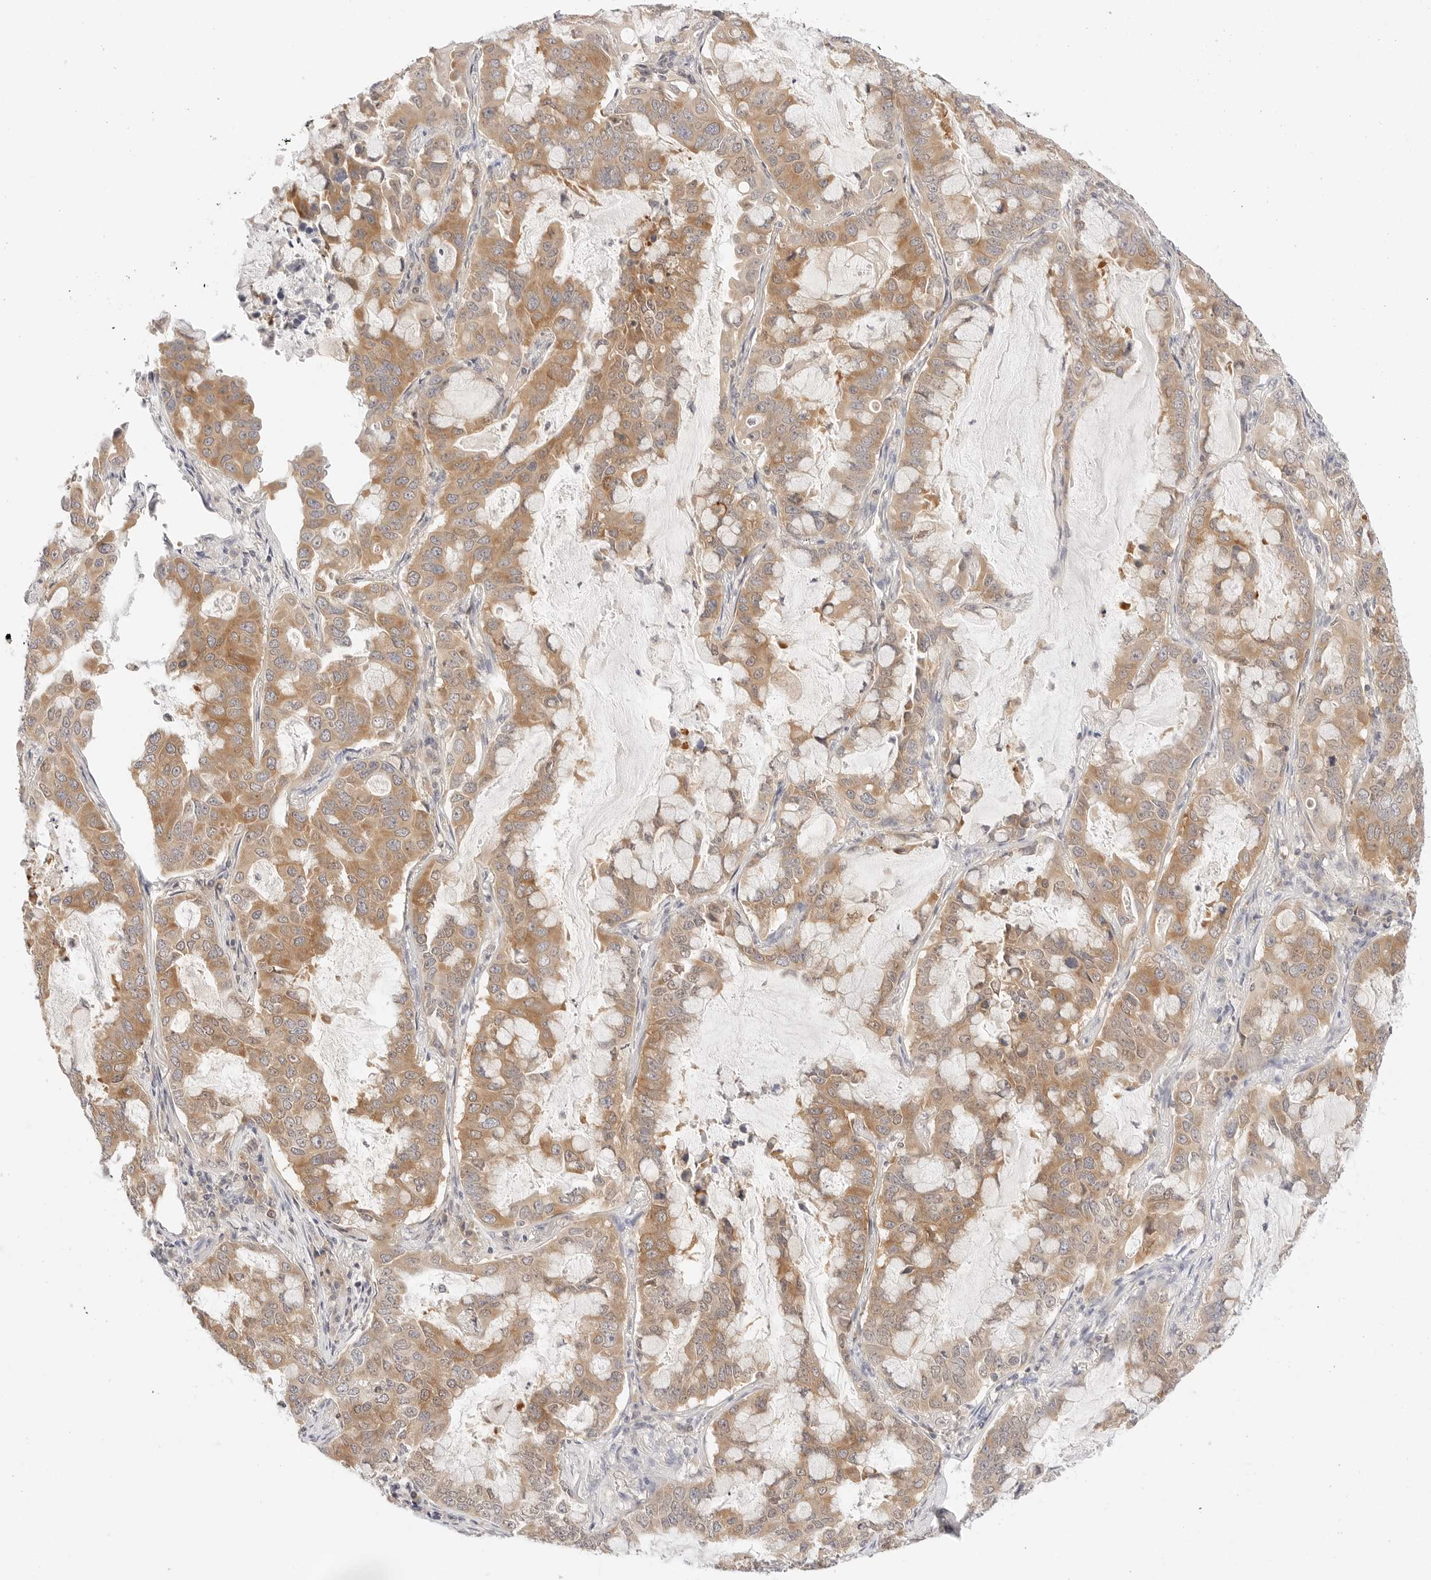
{"staining": {"intensity": "moderate", "quantity": ">75%", "location": "cytoplasmic/membranous"}, "tissue": "lung cancer", "cell_type": "Tumor cells", "image_type": "cancer", "snomed": [{"axis": "morphology", "description": "Adenocarcinoma, NOS"}, {"axis": "topography", "description": "Lung"}], "caption": "This image reveals immunohistochemistry (IHC) staining of human lung adenocarcinoma, with medium moderate cytoplasmic/membranous staining in approximately >75% of tumor cells.", "gene": "ERO1B", "patient": {"sex": "male", "age": 64}}